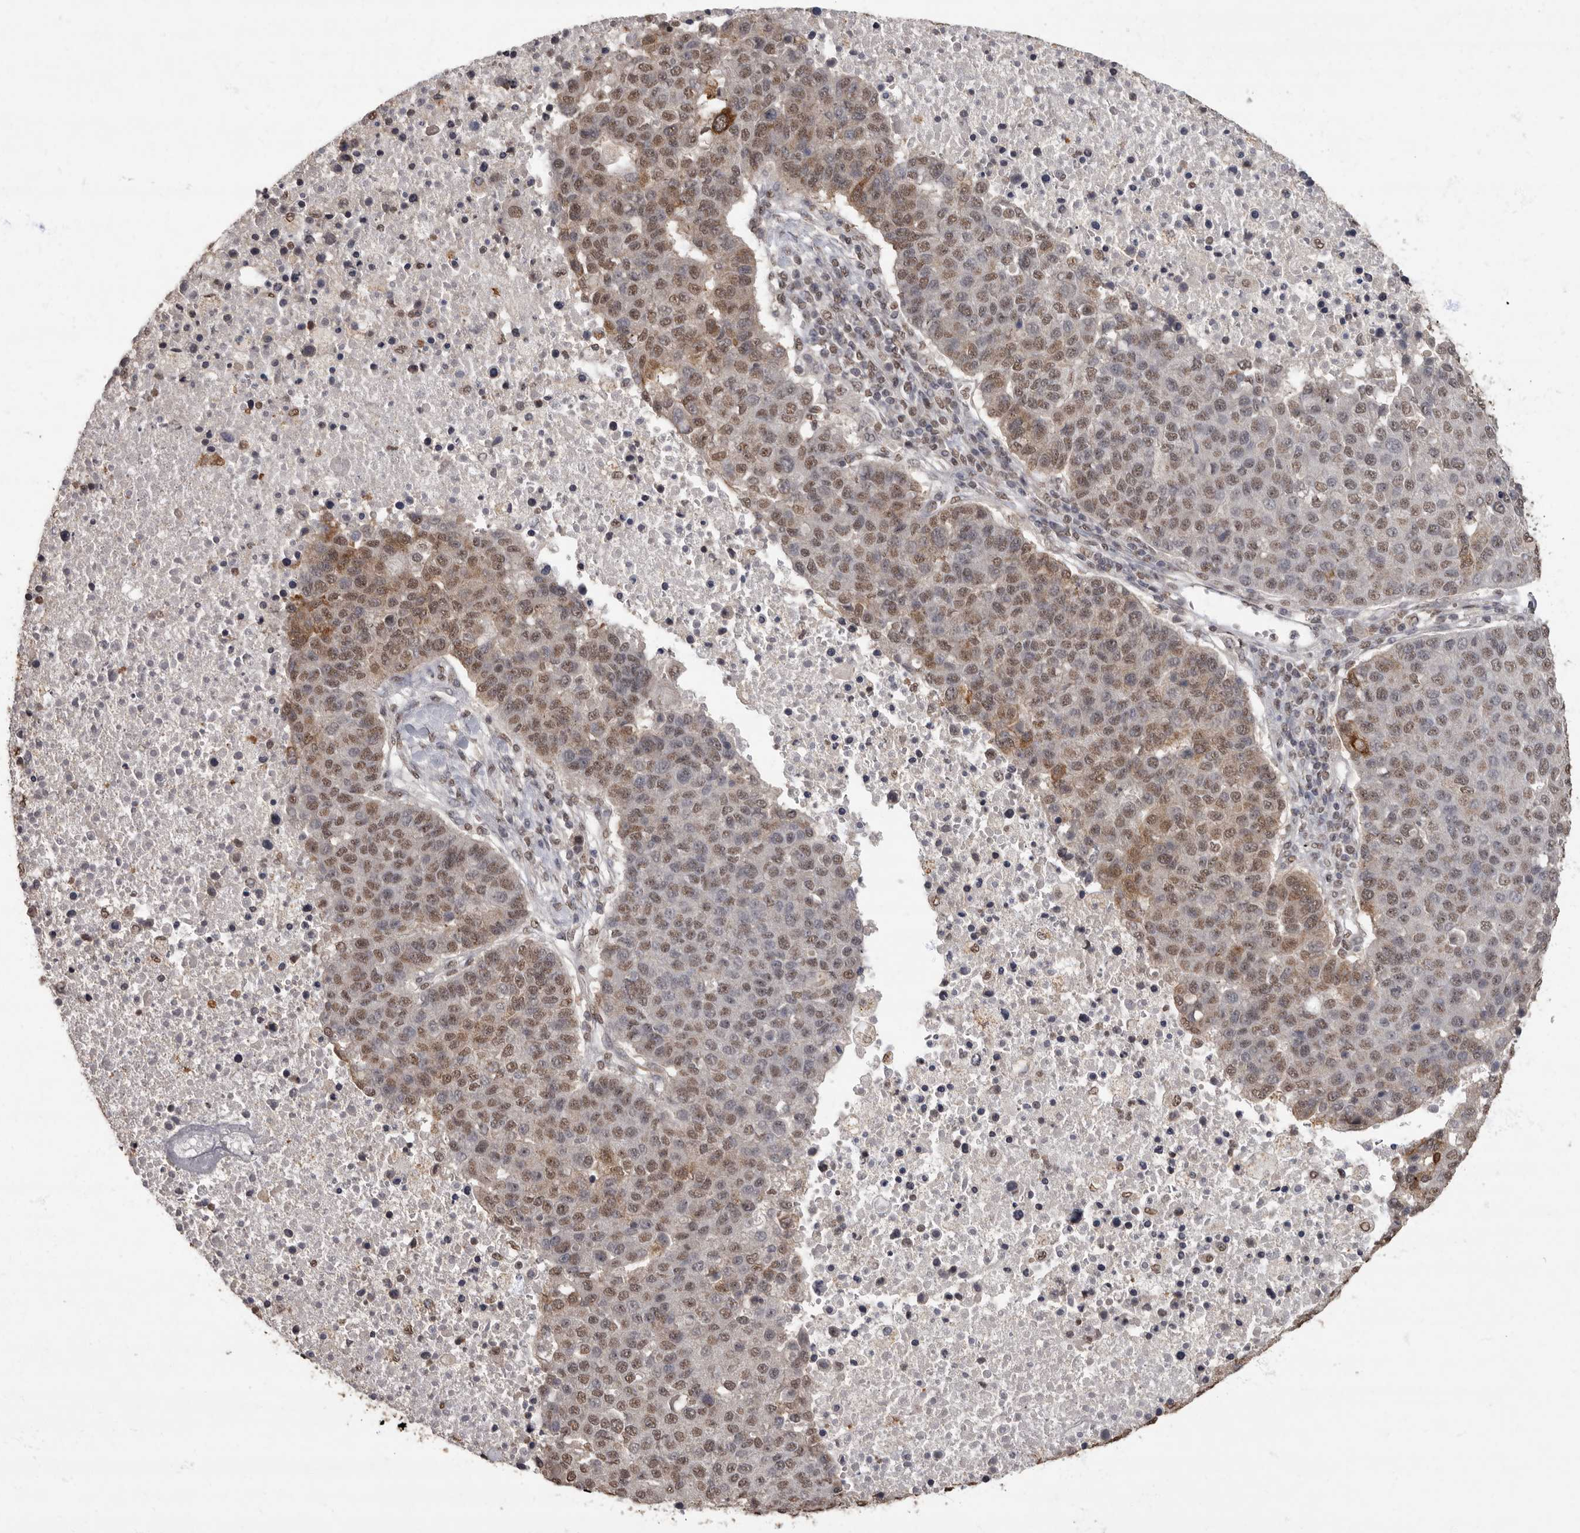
{"staining": {"intensity": "moderate", "quantity": "25%-75%", "location": "cytoplasmic/membranous,nuclear"}, "tissue": "pancreatic cancer", "cell_type": "Tumor cells", "image_type": "cancer", "snomed": [{"axis": "morphology", "description": "Adenocarcinoma, NOS"}, {"axis": "topography", "description": "Pancreas"}], "caption": "The photomicrograph demonstrates a brown stain indicating the presence of a protein in the cytoplasmic/membranous and nuclear of tumor cells in adenocarcinoma (pancreatic).", "gene": "NBL1", "patient": {"sex": "female", "age": 61}}